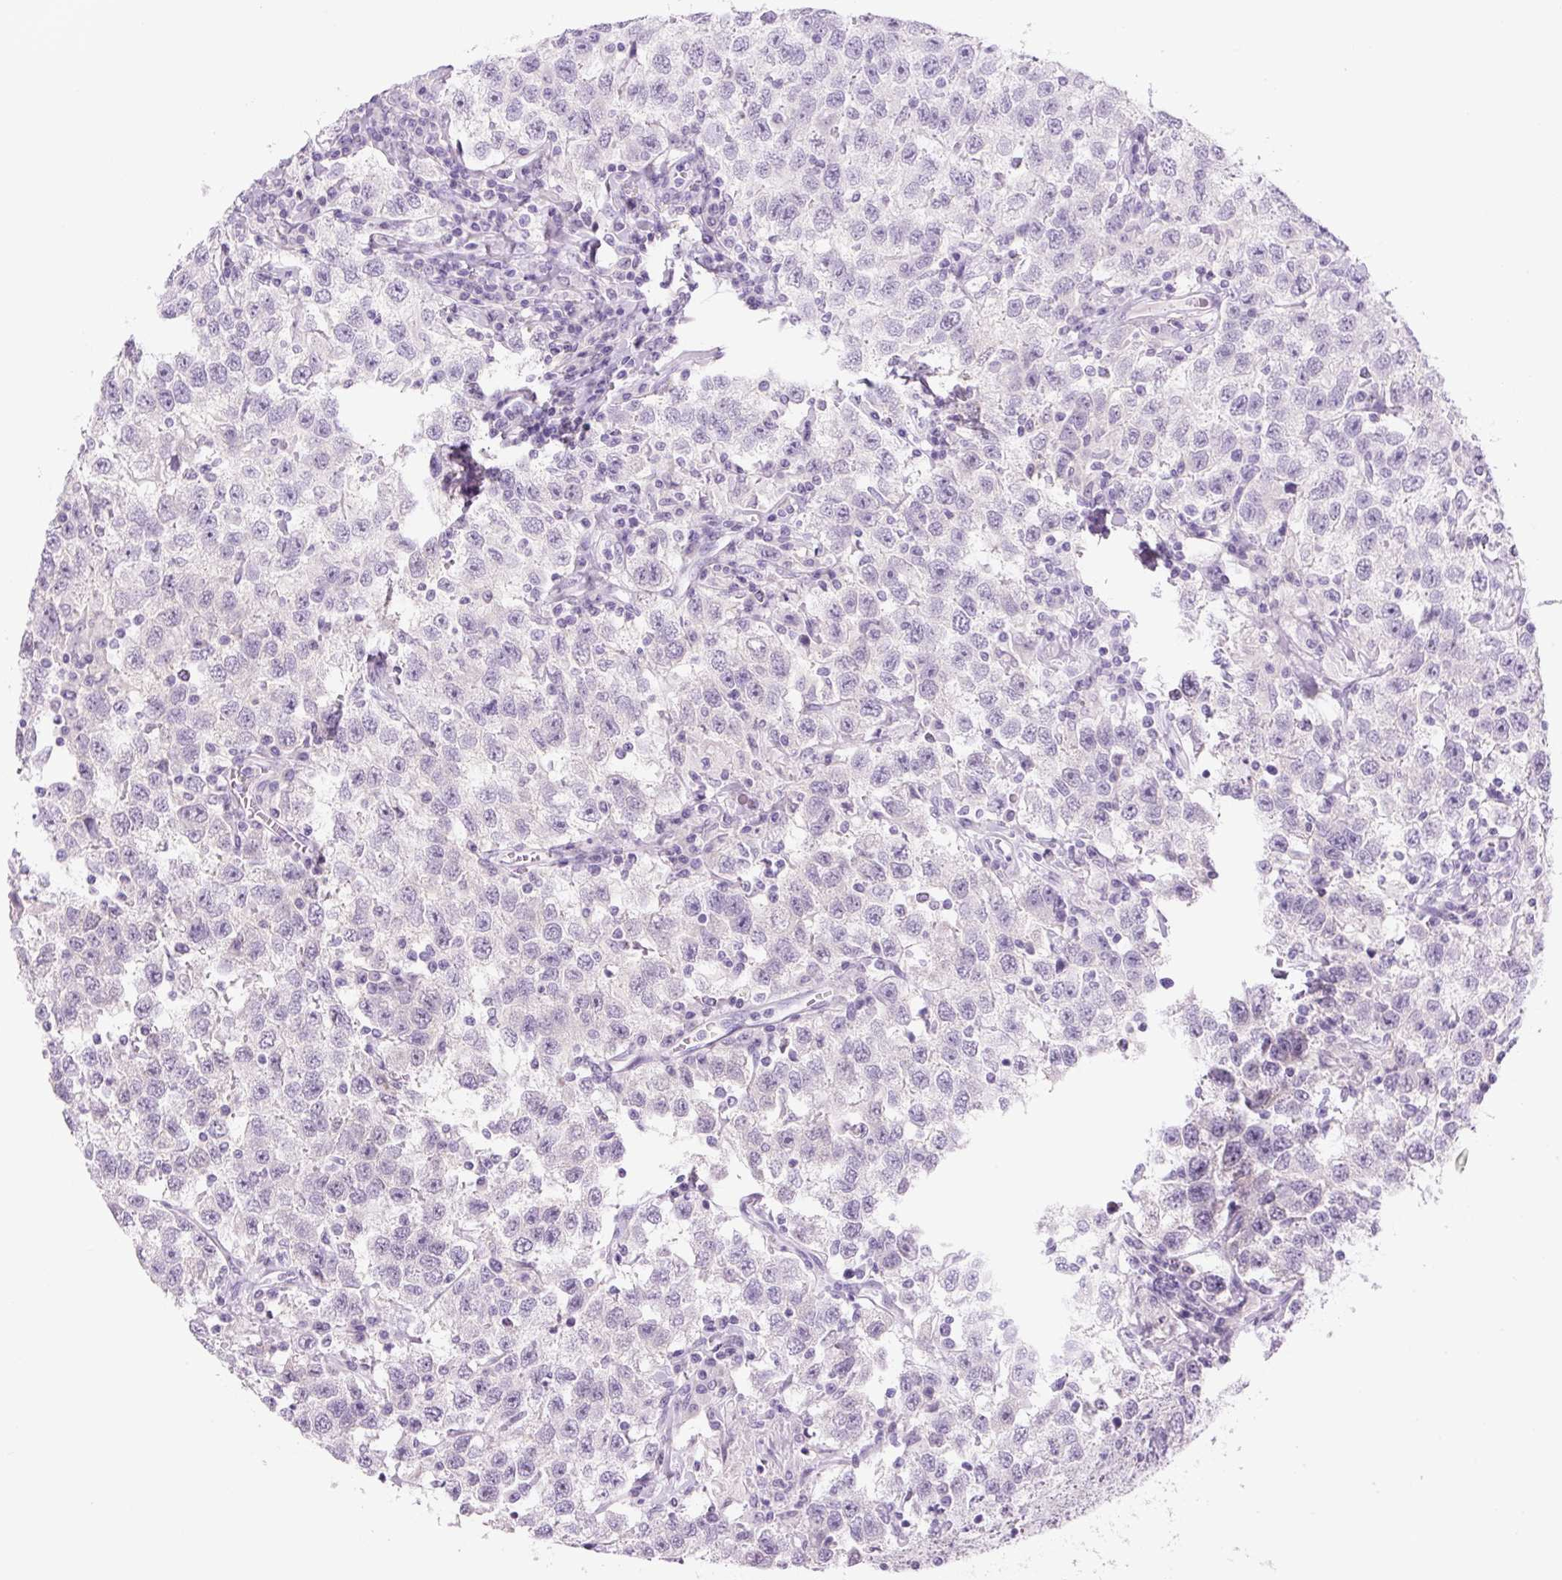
{"staining": {"intensity": "negative", "quantity": "none", "location": "none"}, "tissue": "testis cancer", "cell_type": "Tumor cells", "image_type": "cancer", "snomed": [{"axis": "morphology", "description": "Seminoma, NOS"}, {"axis": "topography", "description": "Testis"}], "caption": "This is an immunohistochemistry image of human testis seminoma. There is no staining in tumor cells.", "gene": "COL9A2", "patient": {"sex": "male", "age": 41}}